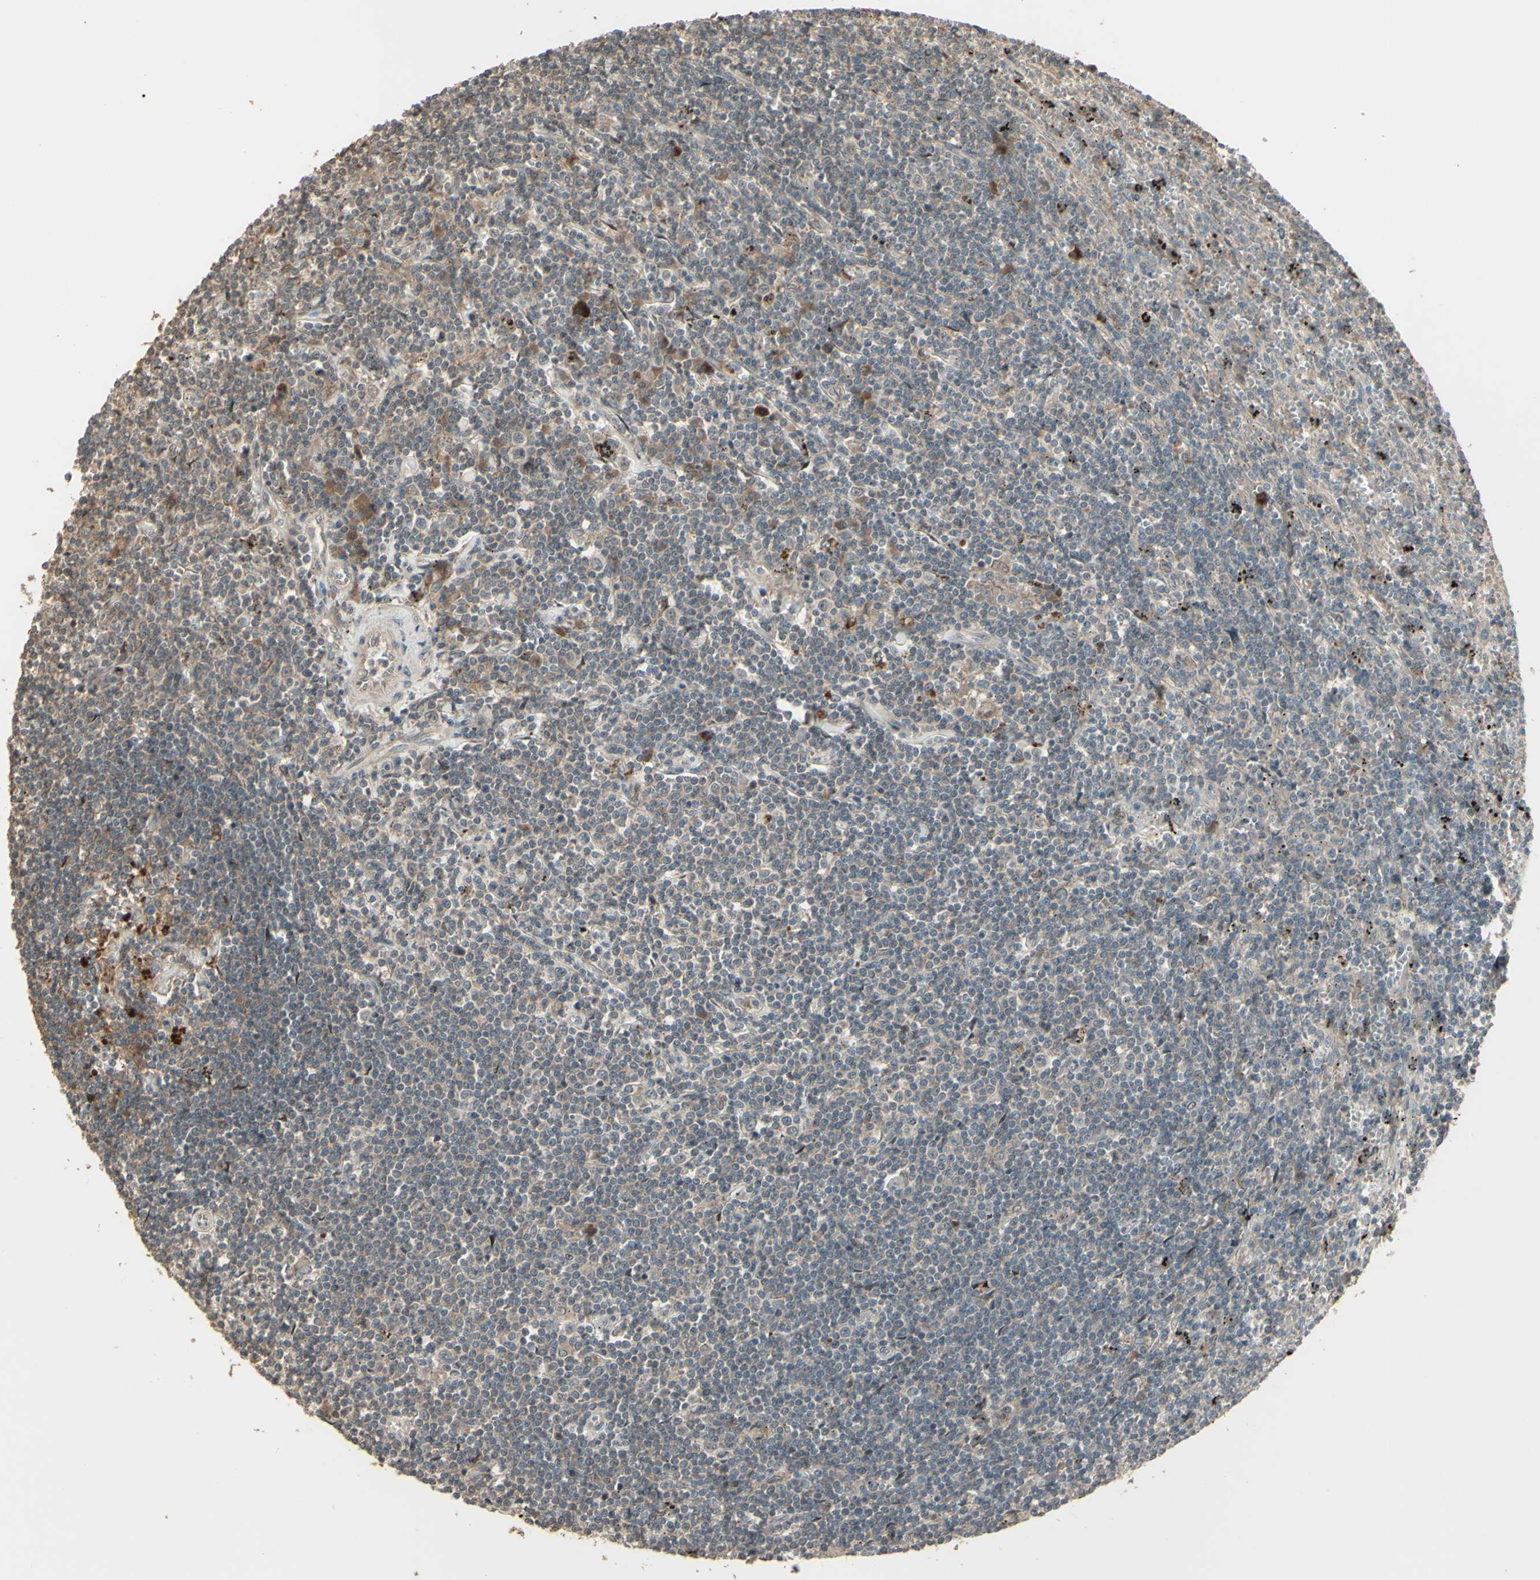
{"staining": {"intensity": "weak", "quantity": ">75%", "location": "cytoplasmic/membranous"}, "tissue": "lymphoma", "cell_type": "Tumor cells", "image_type": "cancer", "snomed": [{"axis": "morphology", "description": "Malignant lymphoma, non-Hodgkin's type, Low grade"}, {"axis": "topography", "description": "Spleen"}], "caption": "Immunohistochemistry staining of lymphoma, which shows low levels of weak cytoplasmic/membranous expression in approximately >75% of tumor cells indicating weak cytoplasmic/membranous protein staining. The staining was performed using DAB (3,3'-diaminobenzidine) (brown) for protein detection and nuclei were counterstained in hematoxylin (blue).", "gene": "GNAS", "patient": {"sex": "male", "age": 76}}